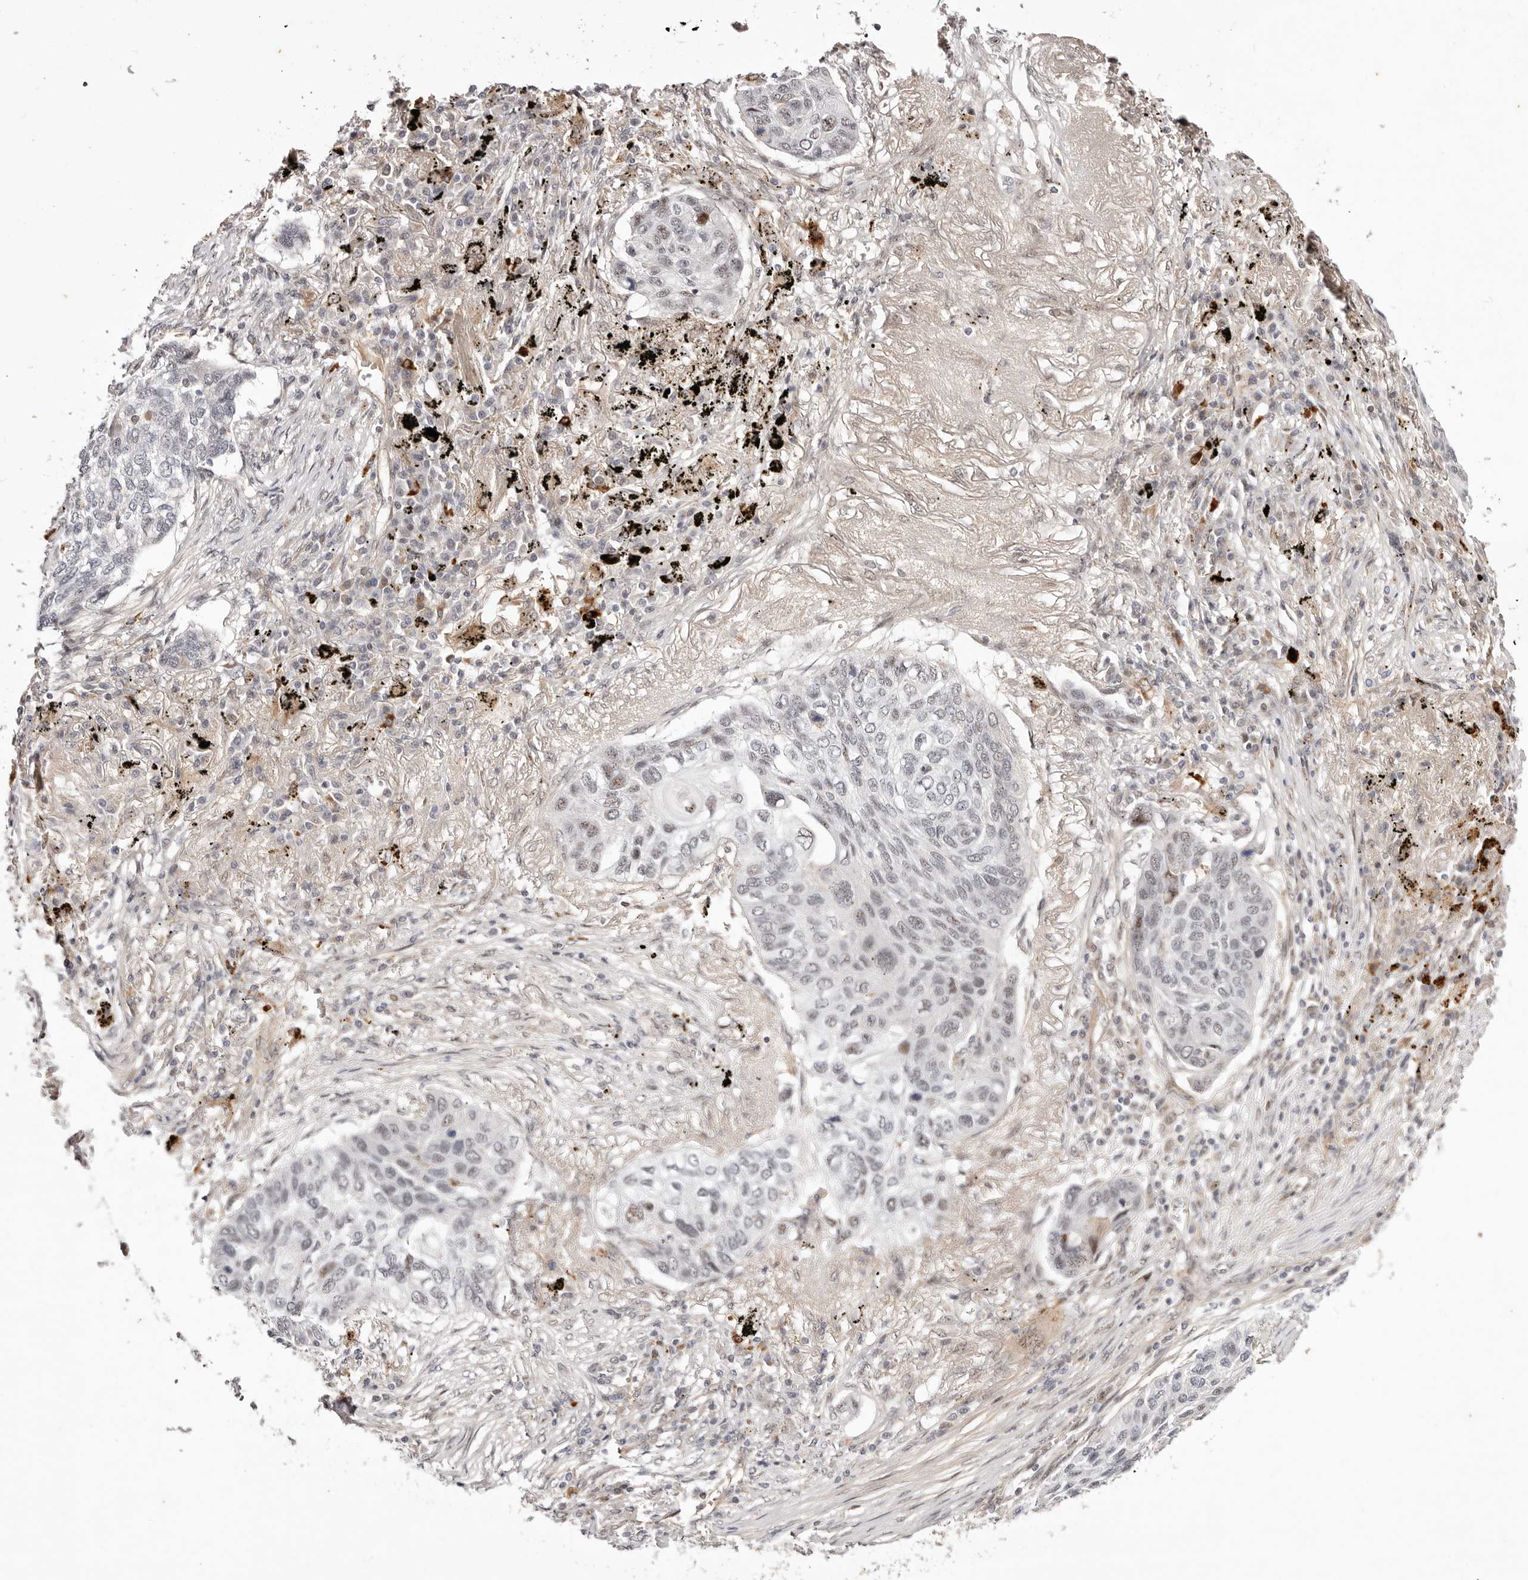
{"staining": {"intensity": "moderate", "quantity": "25%-75%", "location": "cytoplasmic/membranous,nuclear"}, "tissue": "lung cancer", "cell_type": "Tumor cells", "image_type": "cancer", "snomed": [{"axis": "morphology", "description": "Squamous cell carcinoma, NOS"}, {"axis": "topography", "description": "Lung"}], "caption": "Immunohistochemical staining of lung cancer (squamous cell carcinoma) shows moderate cytoplasmic/membranous and nuclear protein expression in approximately 25%-75% of tumor cells.", "gene": "WRN", "patient": {"sex": "female", "age": 63}}